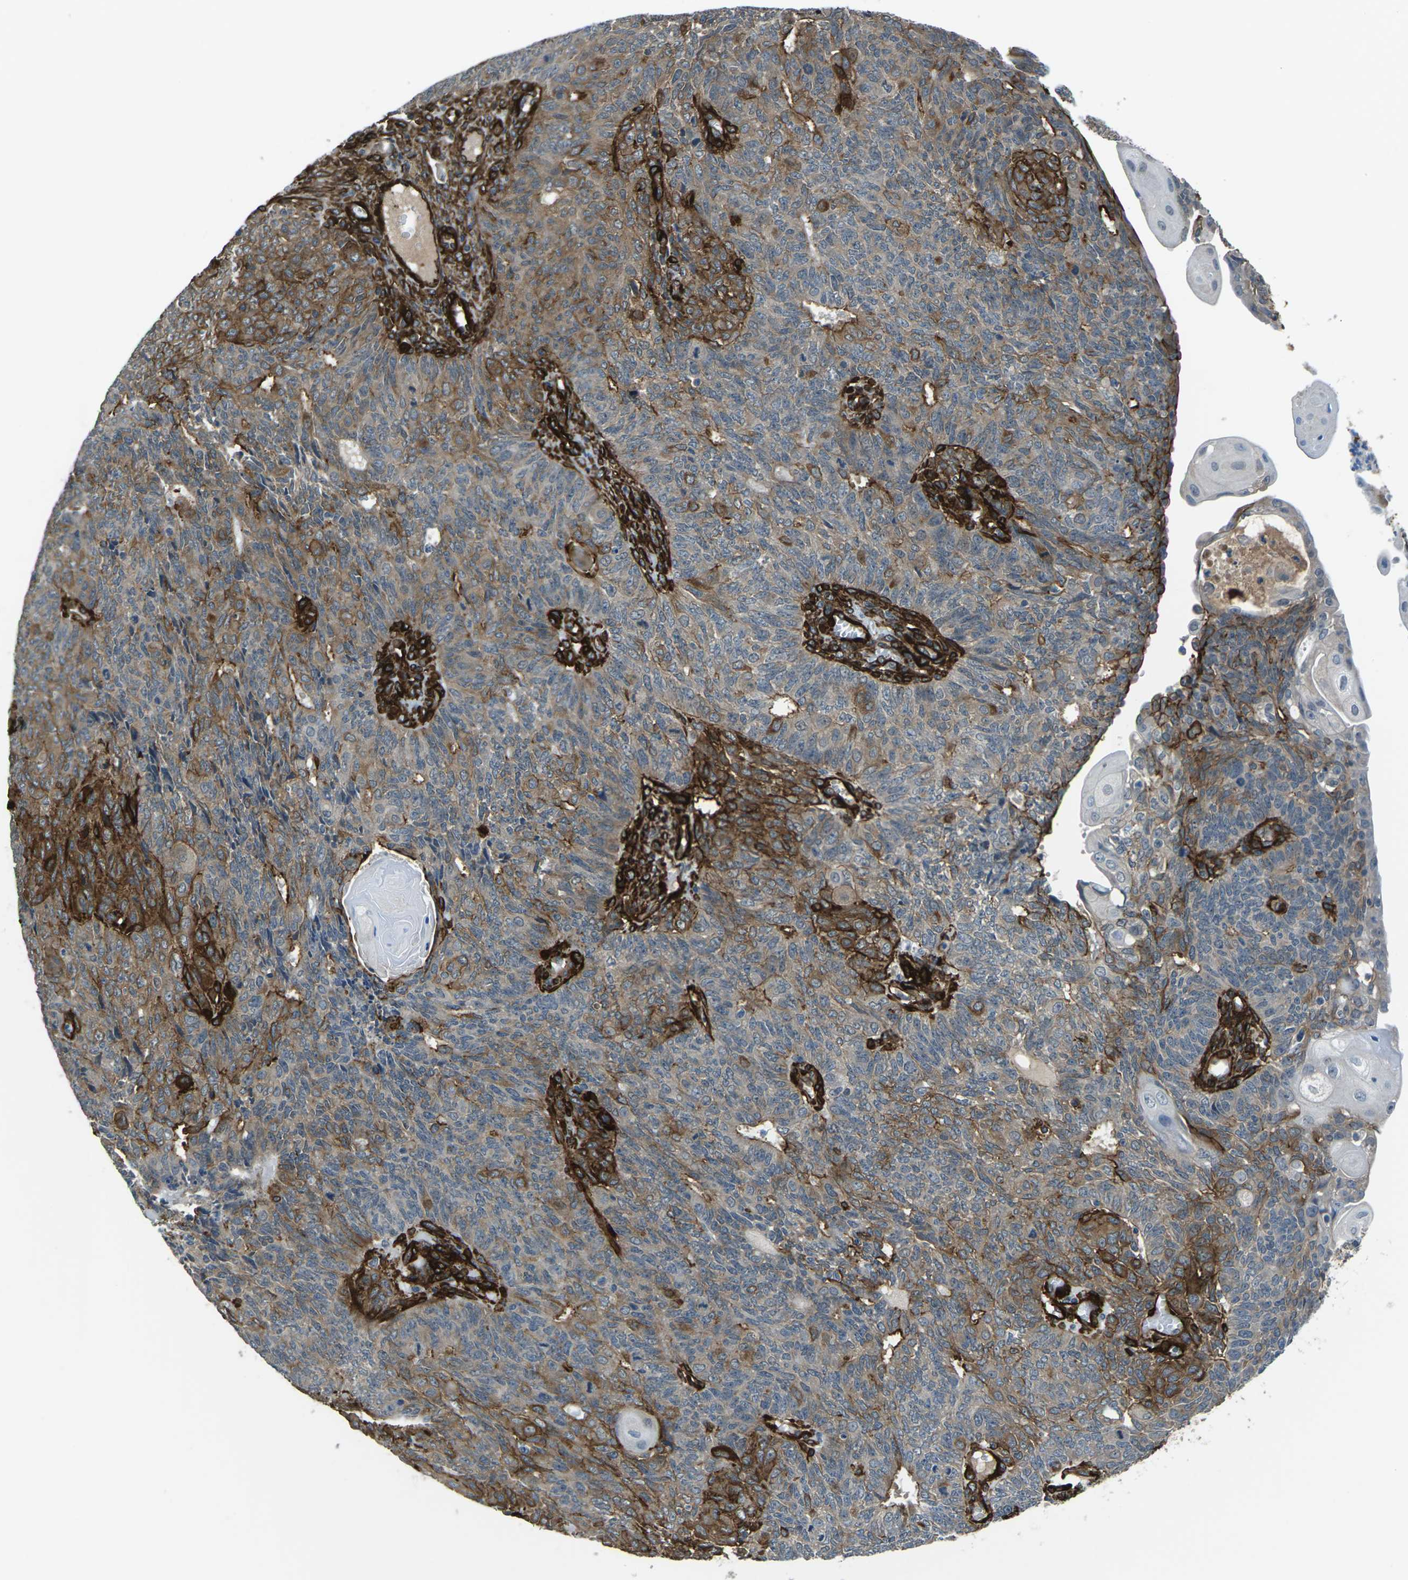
{"staining": {"intensity": "moderate", "quantity": "25%-75%", "location": "cytoplasmic/membranous"}, "tissue": "endometrial cancer", "cell_type": "Tumor cells", "image_type": "cancer", "snomed": [{"axis": "morphology", "description": "Adenocarcinoma, NOS"}, {"axis": "topography", "description": "Endometrium"}], "caption": "Endometrial cancer tissue demonstrates moderate cytoplasmic/membranous positivity in approximately 25%-75% of tumor cells", "gene": "GRAMD1C", "patient": {"sex": "female", "age": 32}}